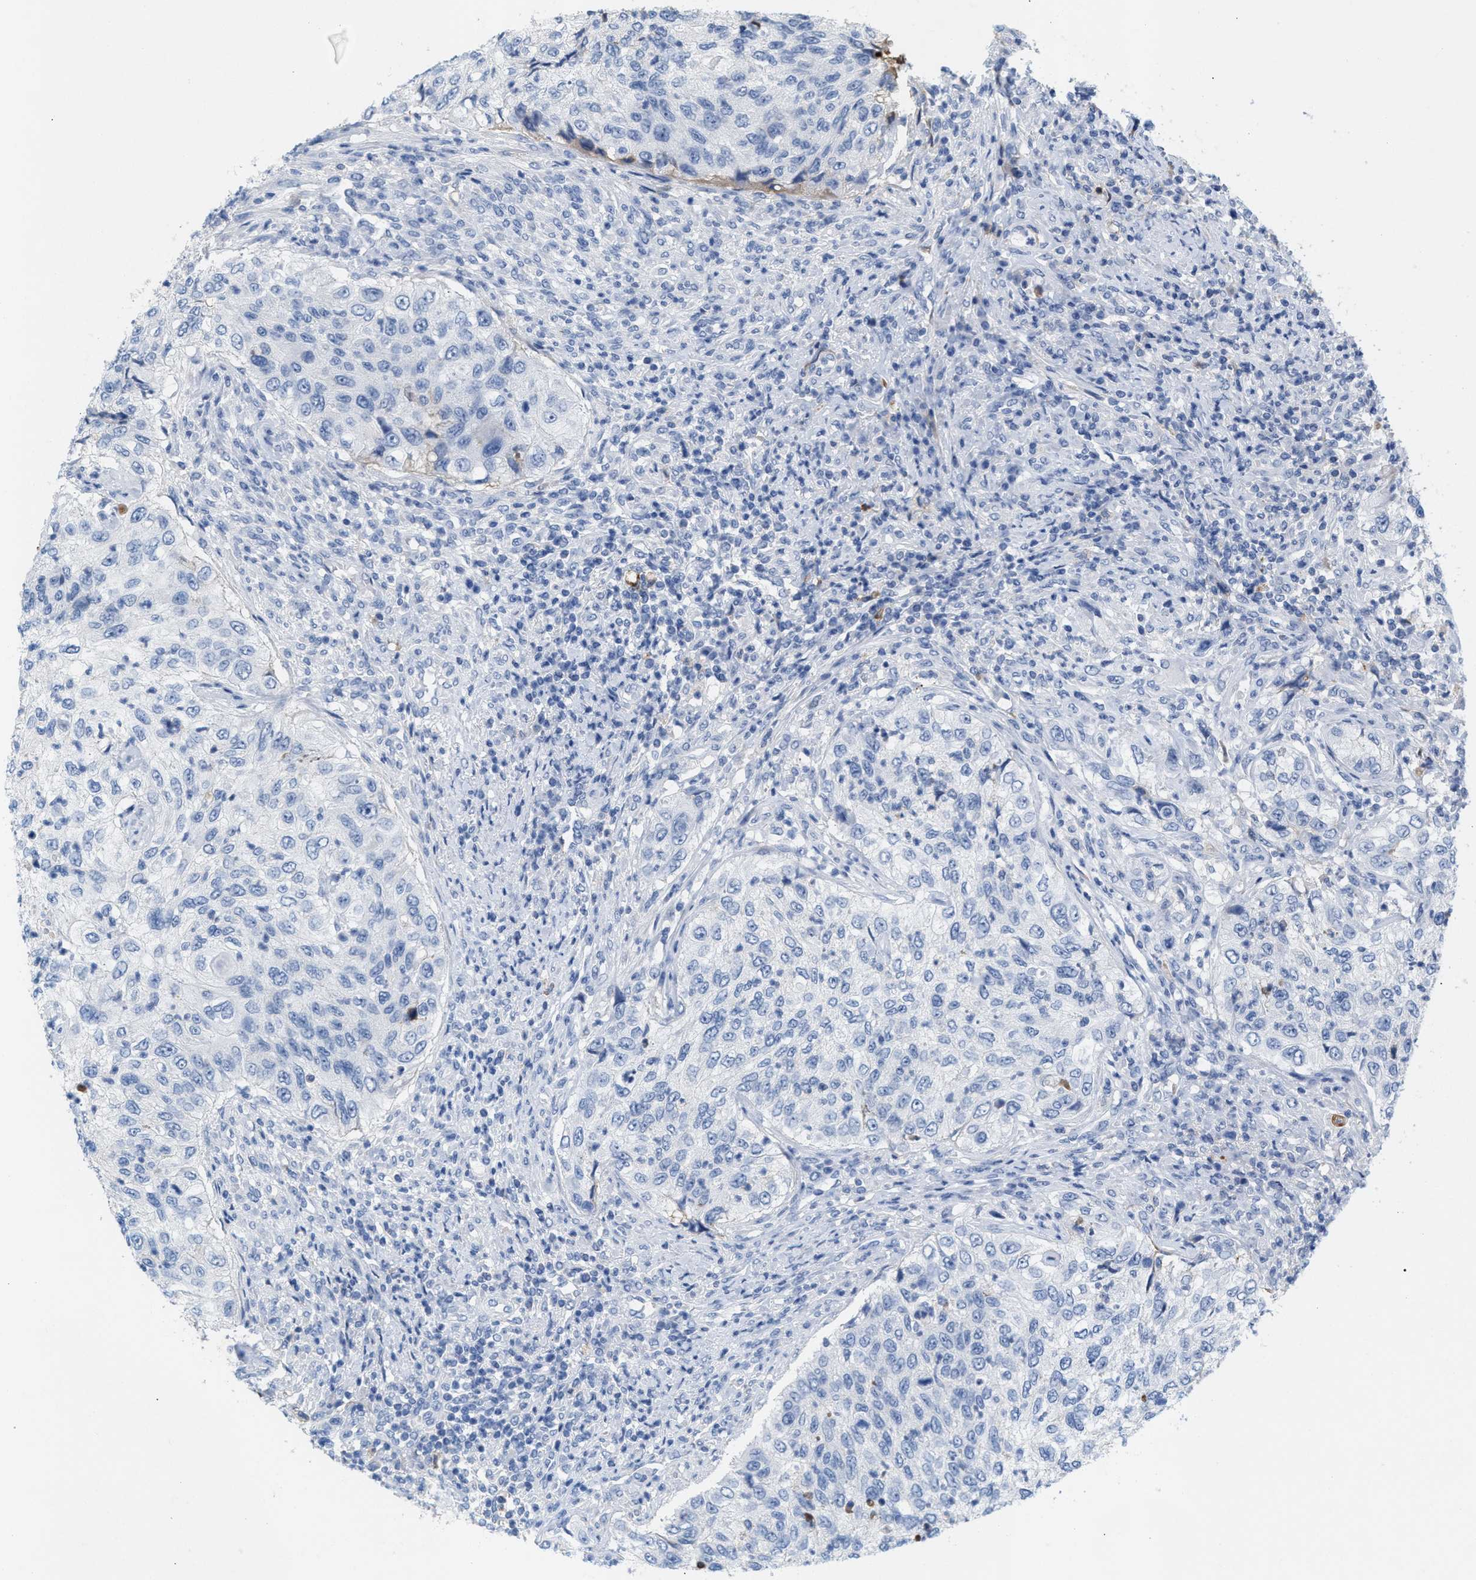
{"staining": {"intensity": "negative", "quantity": "none", "location": "none"}, "tissue": "urothelial cancer", "cell_type": "Tumor cells", "image_type": "cancer", "snomed": [{"axis": "morphology", "description": "Urothelial carcinoma, High grade"}, {"axis": "topography", "description": "Urinary bladder"}], "caption": "Immunohistochemical staining of human urothelial cancer reveals no significant expression in tumor cells.", "gene": "APOH", "patient": {"sex": "female", "age": 60}}